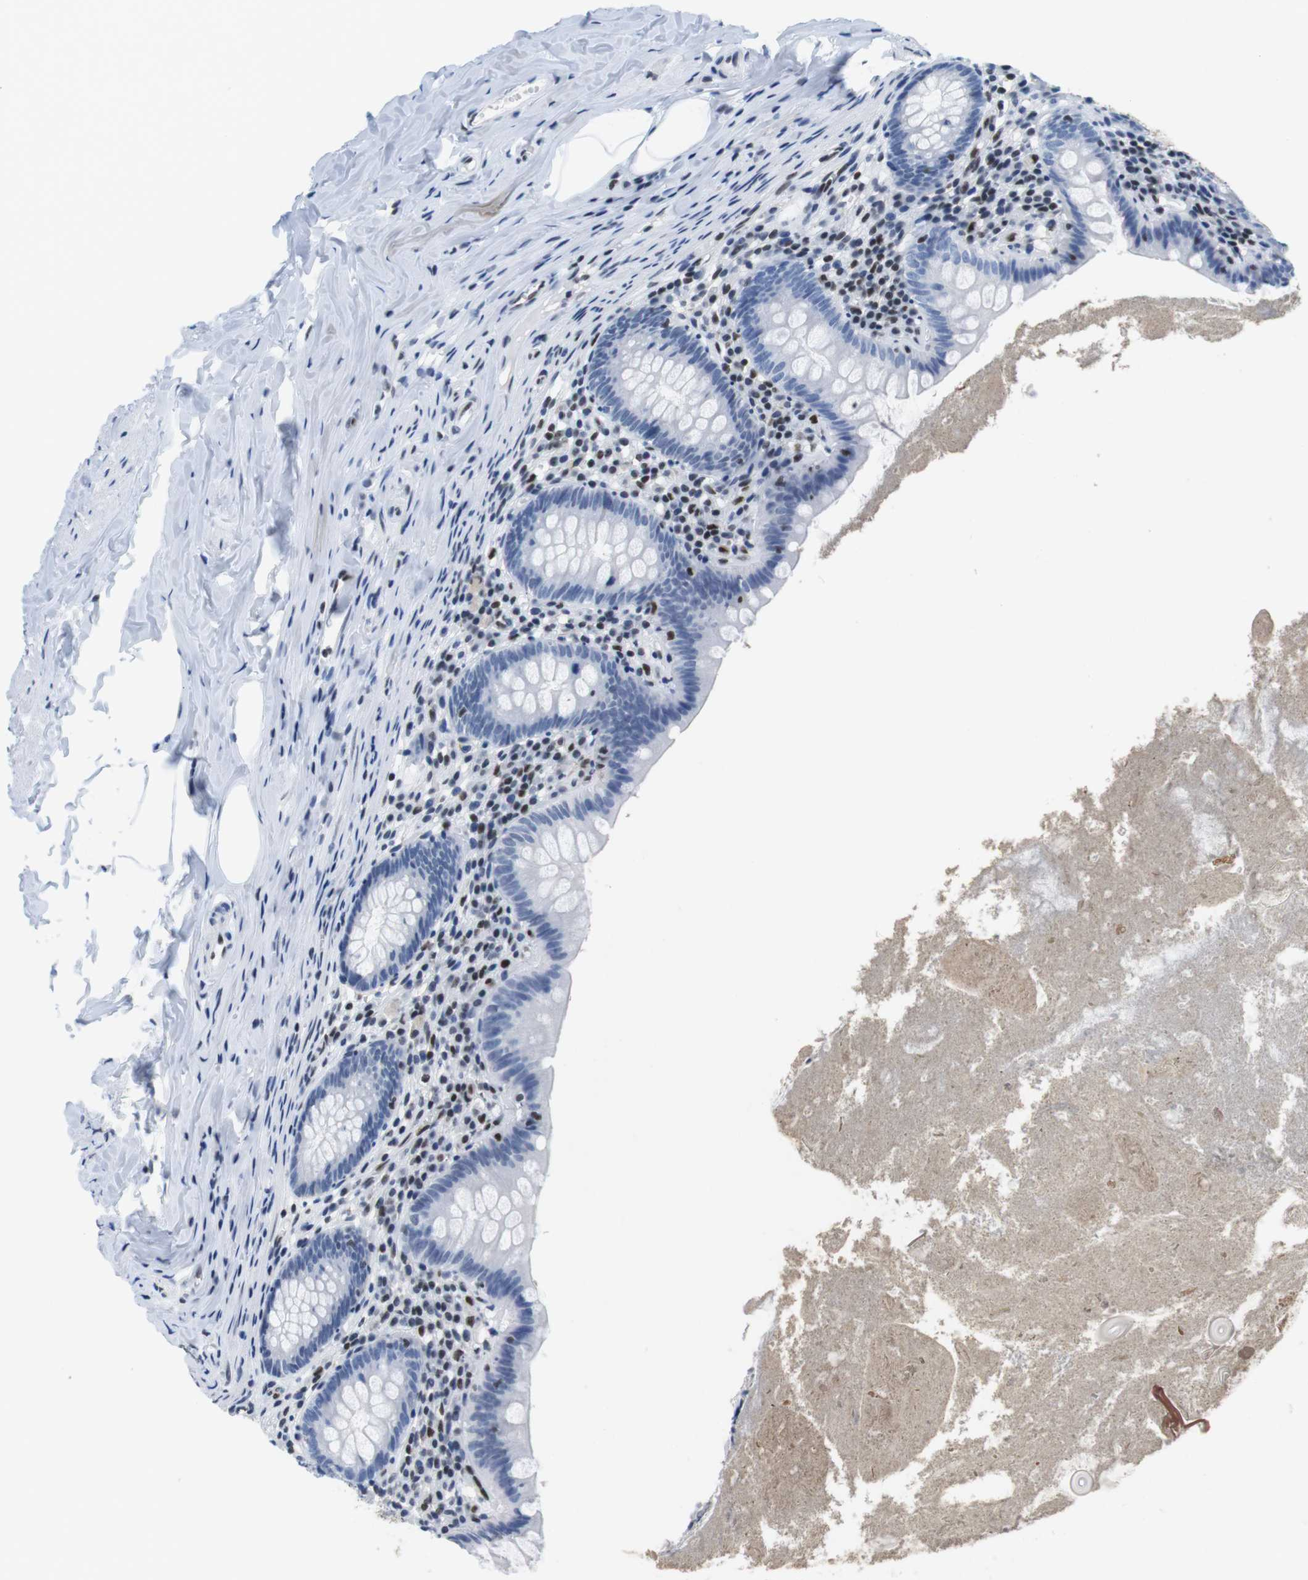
{"staining": {"intensity": "negative", "quantity": "none", "location": "none"}, "tissue": "appendix", "cell_type": "Glandular cells", "image_type": "normal", "snomed": [{"axis": "morphology", "description": "Normal tissue, NOS"}, {"axis": "topography", "description": "Appendix"}], "caption": "Immunohistochemistry image of unremarkable appendix stained for a protein (brown), which displays no staining in glandular cells. (DAB (3,3'-diaminobenzidine) immunohistochemistry, high magnification).", "gene": "IFI16", "patient": {"sex": "male", "age": 52}}